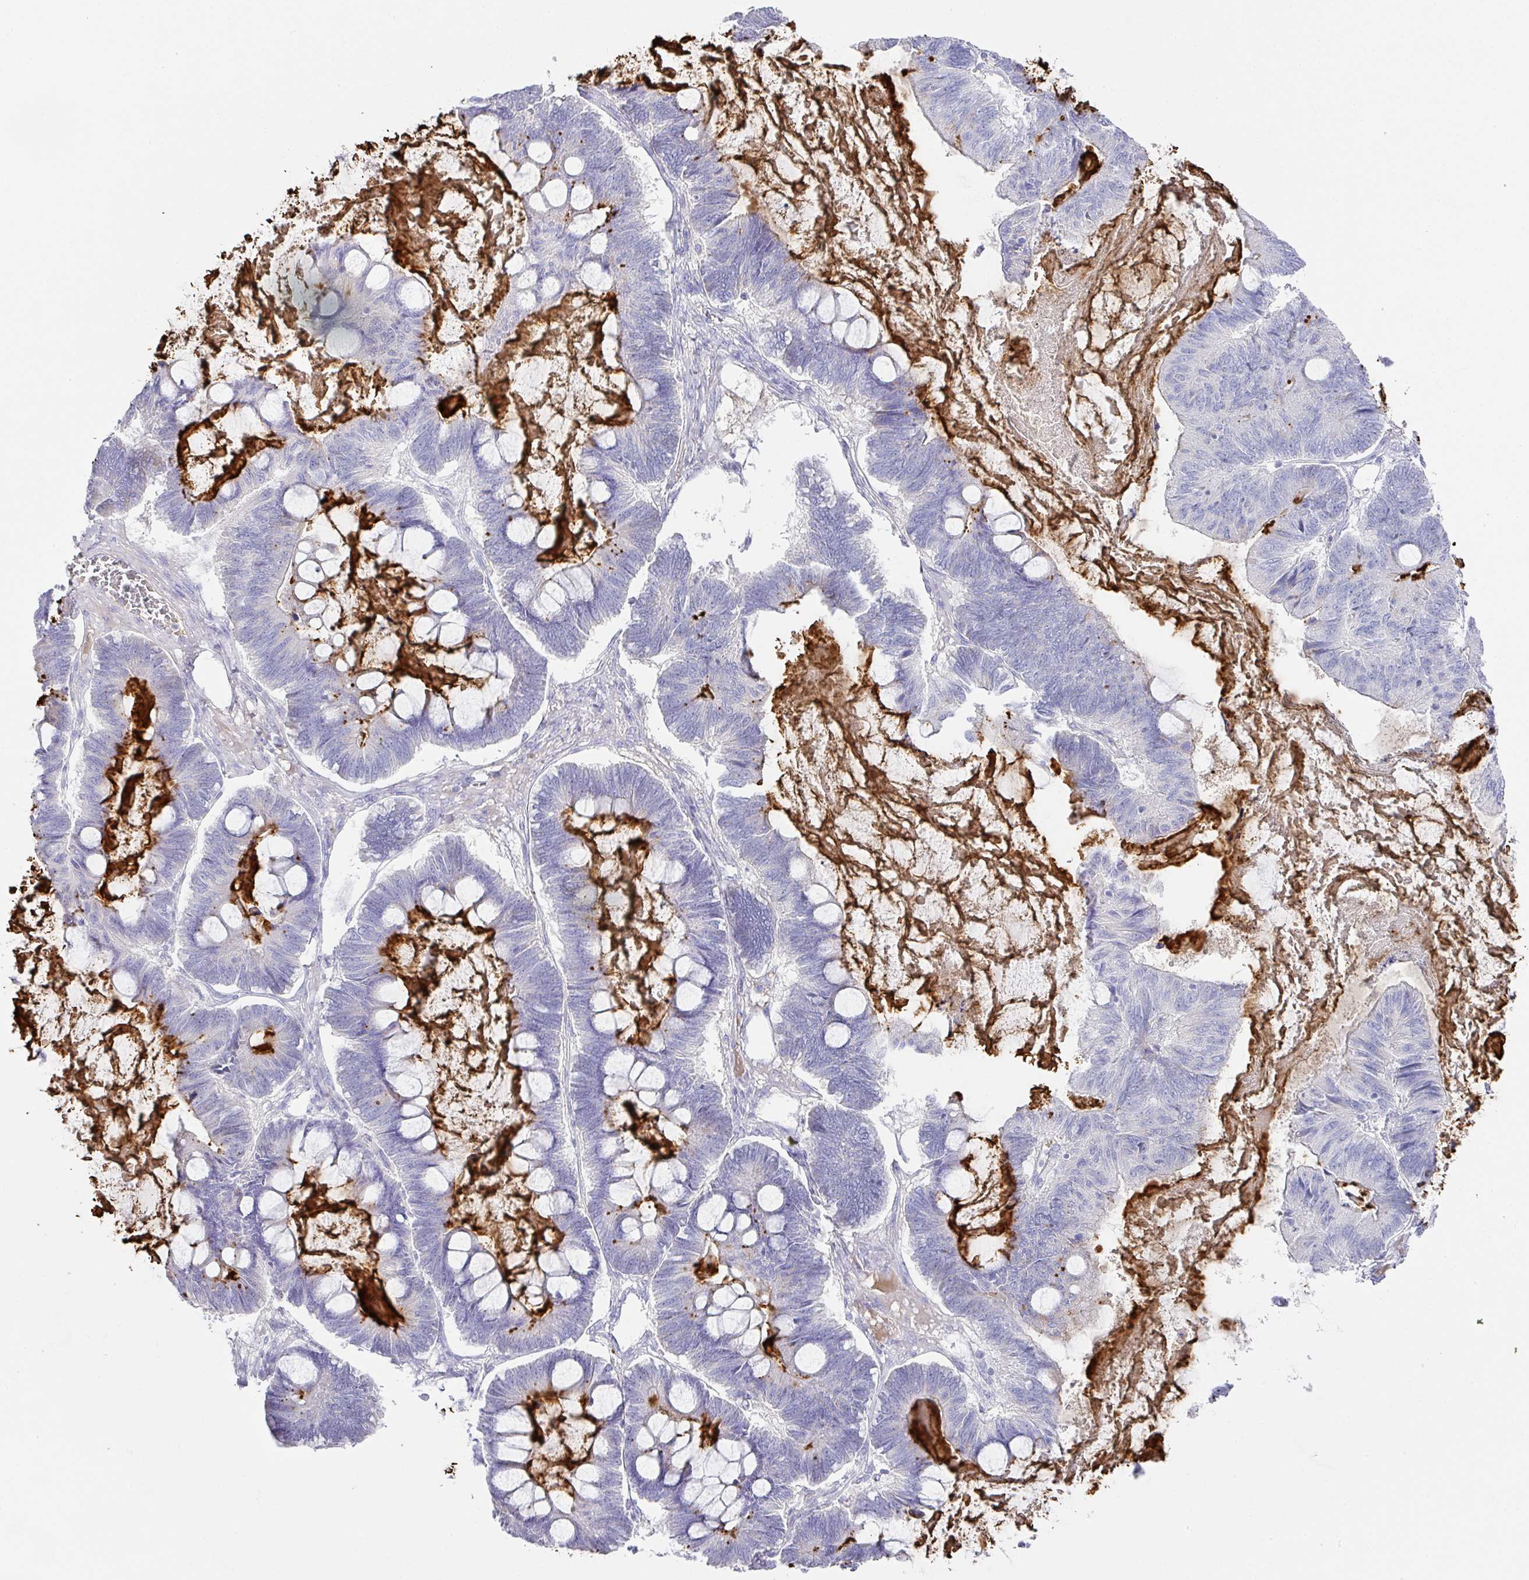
{"staining": {"intensity": "negative", "quantity": "none", "location": "none"}, "tissue": "ovarian cancer", "cell_type": "Tumor cells", "image_type": "cancer", "snomed": [{"axis": "morphology", "description": "Cystadenocarcinoma, mucinous, NOS"}, {"axis": "topography", "description": "Ovary"}], "caption": "High magnification brightfield microscopy of mucinous cystadenocarcinoma (ovarian) stained with DAB (3,3'-diaminobenzidine) (brown) and counterstained with hematoxylin (blue): tumor cells show no significant positivity.", "gene": "TARM1", "patient": {"sex": "female", "age": 61}}